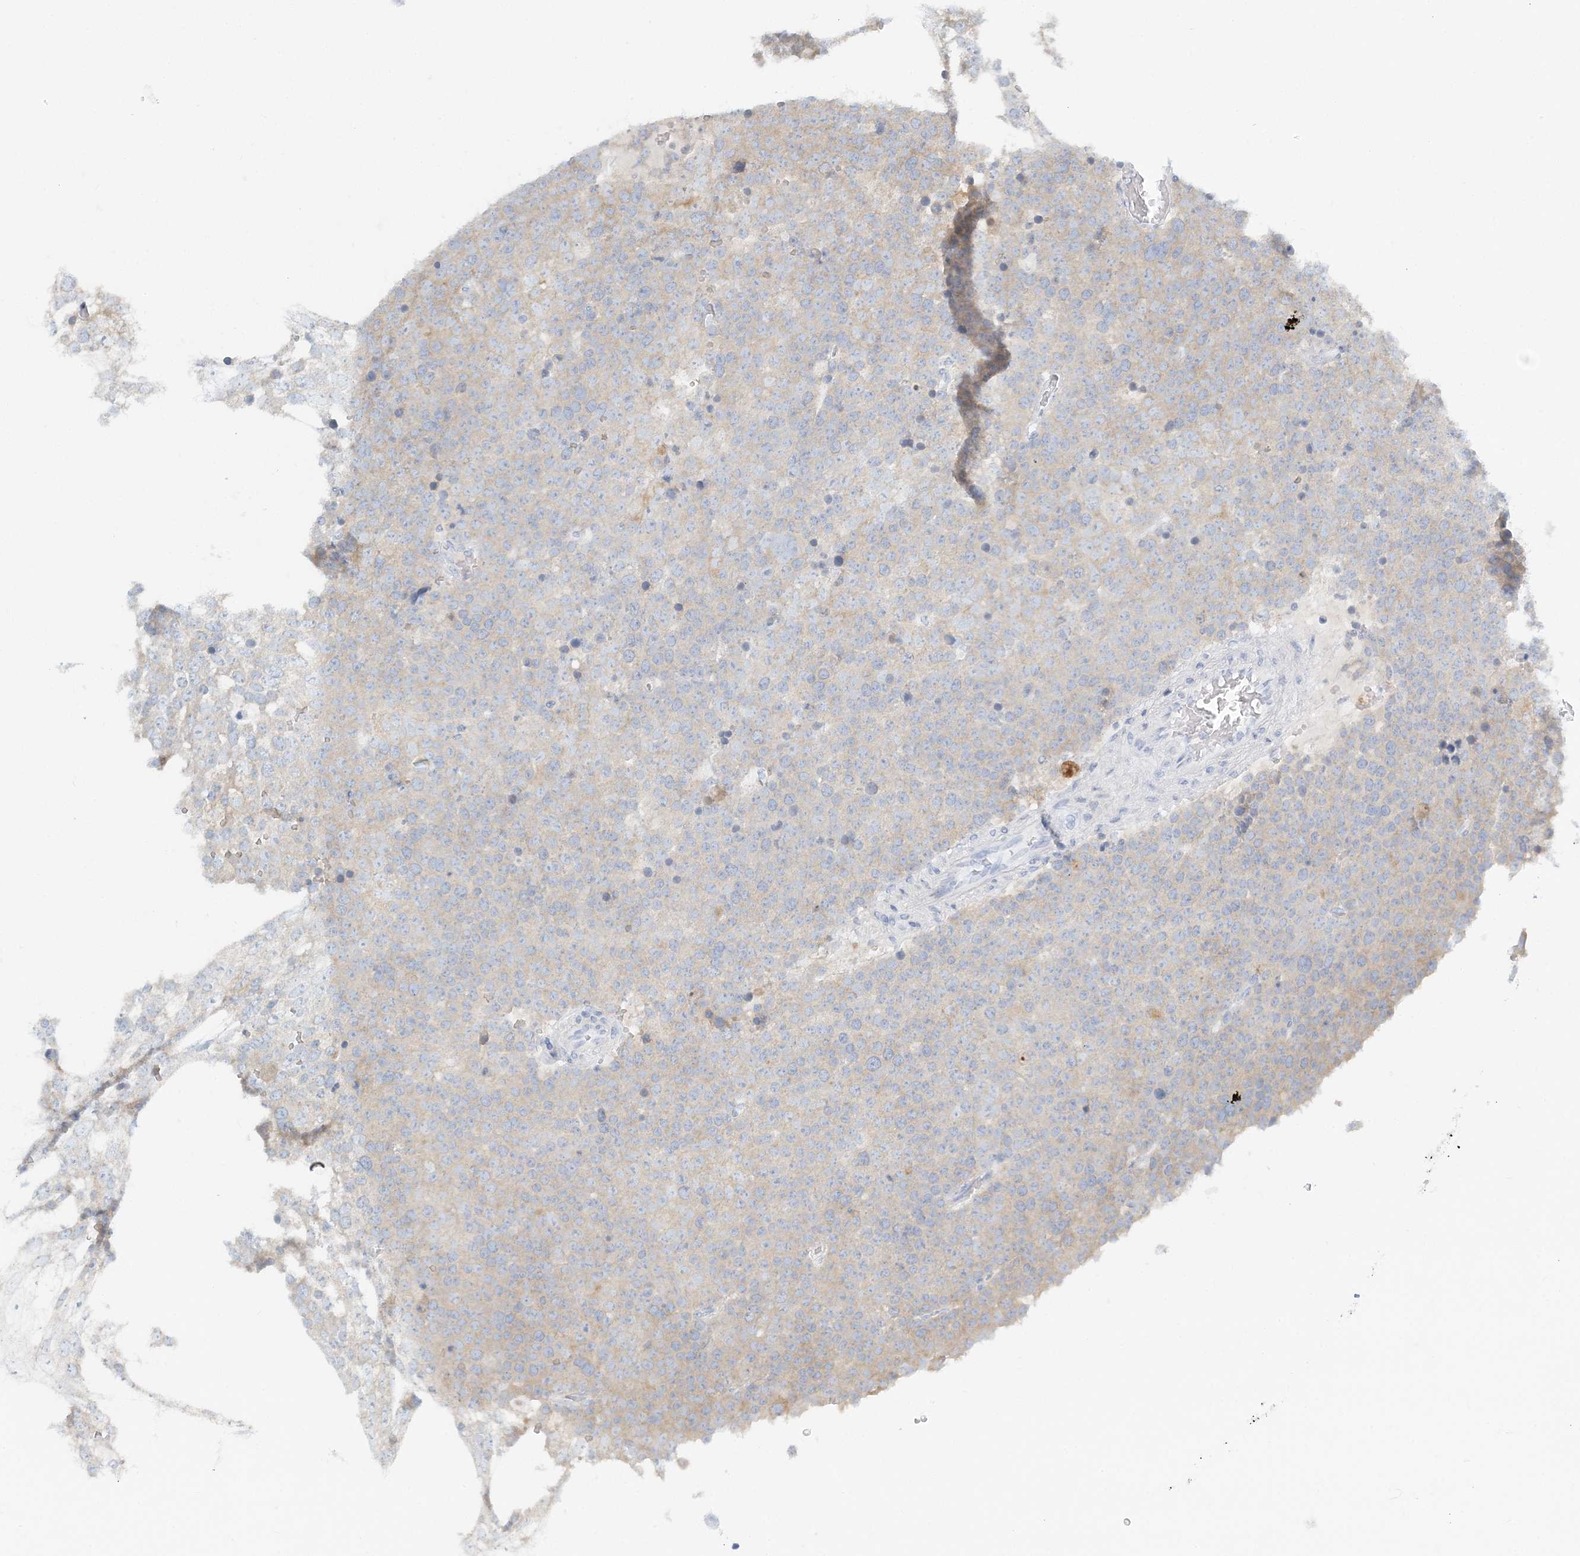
{"staining": {"intensity": "weak", "quantity": "<25%", "location": "cytoplasmic/membranous"}, "tissue": "testis cancer", "cell_type": "Tumor cells", "image_type": "cancer", "snomed": [{"axis": "morphology", "description": "Seminoma, NOS"}, {"axis": "topography", "description": "Testis"}], "caption": "A high-resolution photomicrograph shows immunohistochemistry staining of seminoma (testis), which demonstrates no significant expression in tumor cells.", "gene": "NAA11", "patient": {"sex": "male", "age": 71}}